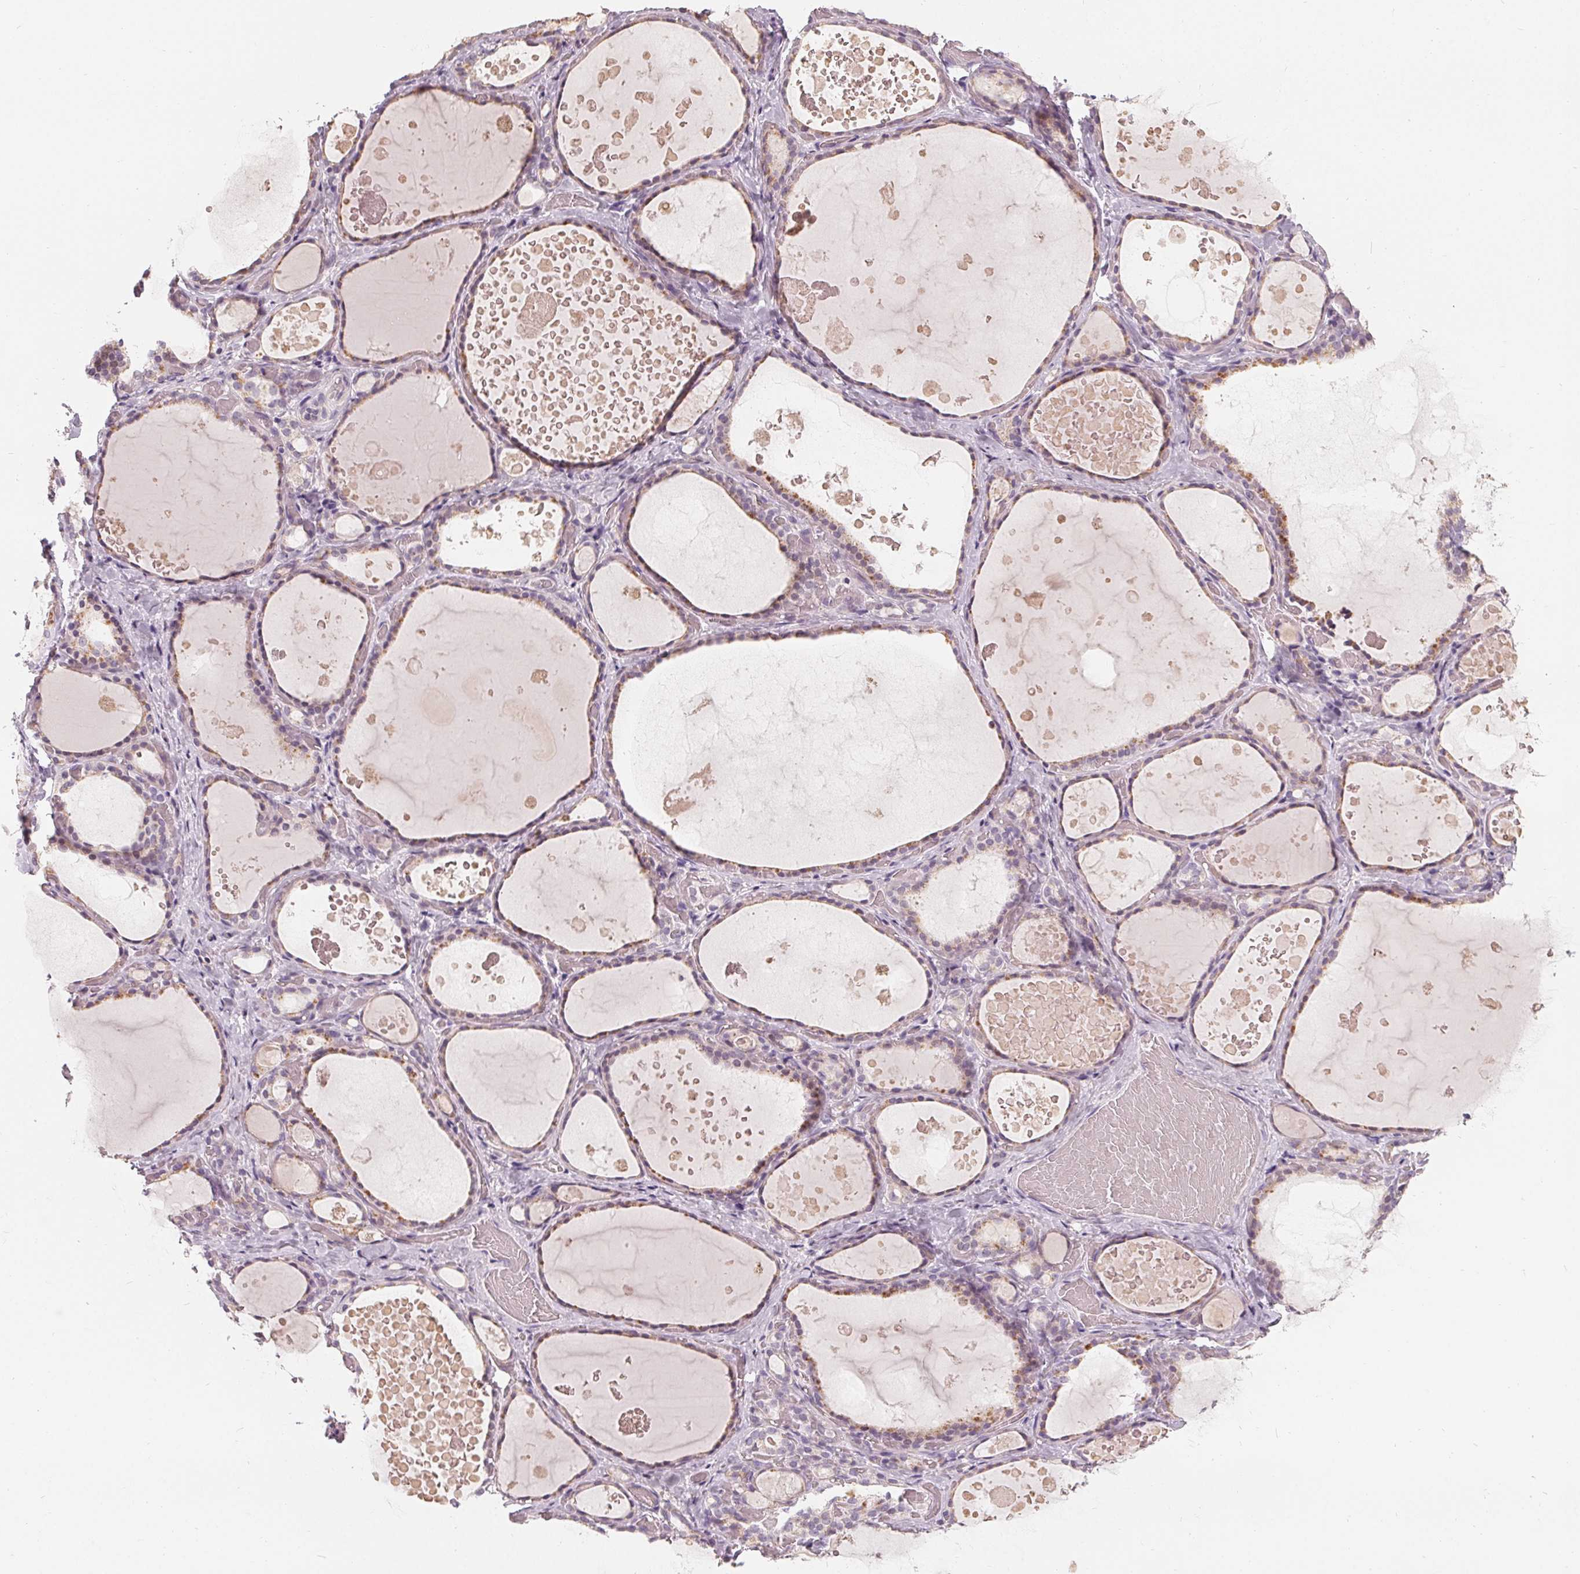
{"staining": {"intensity": "weak", "quantity": "25%-75%", "location": "cytoplasmic/membranous"}, "tissue": "thyroid gland", "cell_type": "Glandular cells", "image_type": "normal", "snomed": [{"axis": "morphology", "description": "Normal tissue, NOS"}, {"axis": "topography", "description": "Thyroid gland"}], "caption": "Immunohistochemical staining of benign thyroid gland exhibits low levels of weak cytoplasmic/membranous expression in approximately 25%-75% of glandular cells.", "gene": "HOPX", "patient": {"sex": "female", "age": 56}}